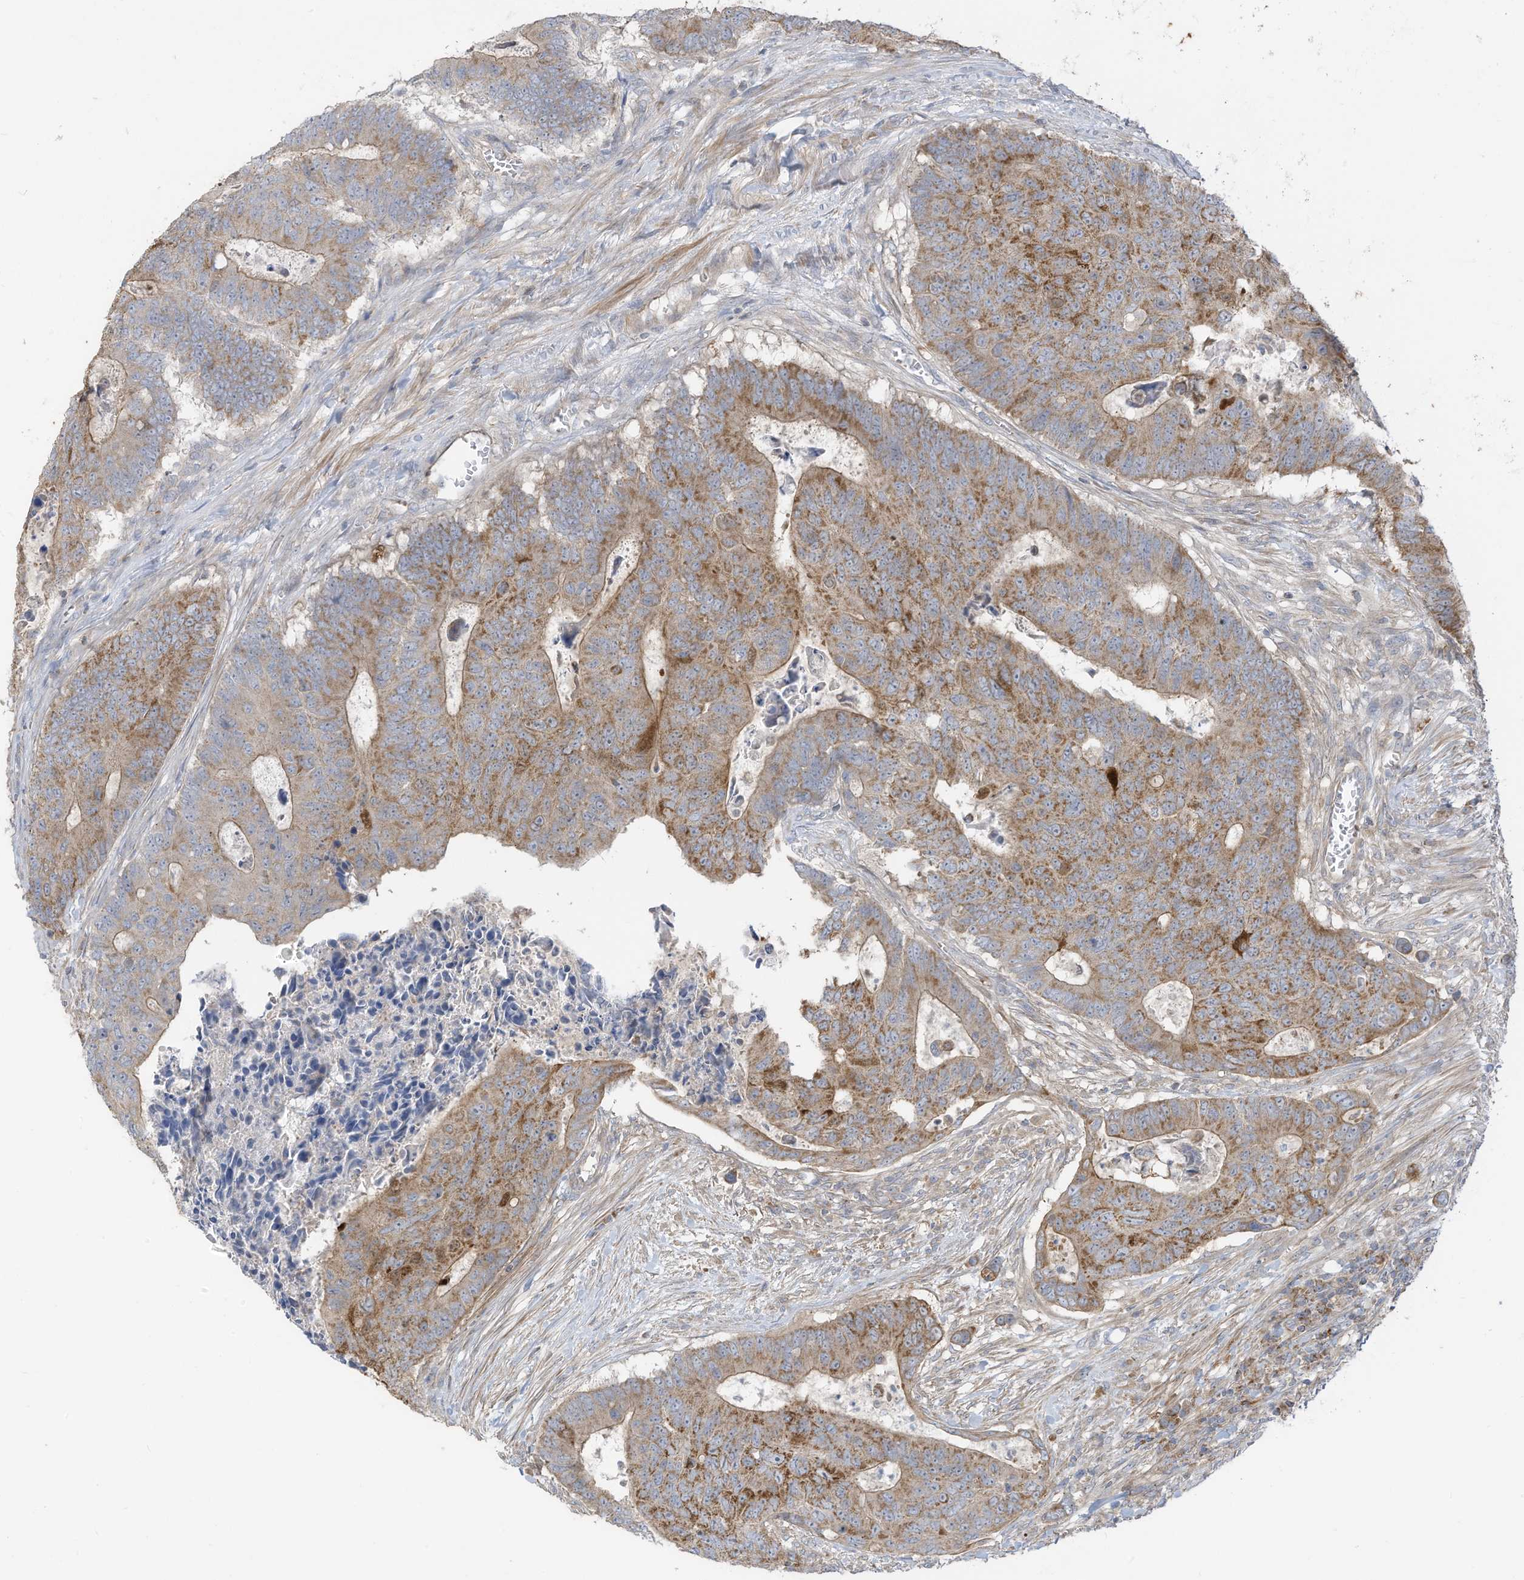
{"staining": {"intensity": "moderate", "quantity": ">75%", "location": "cytoplasmic/membranous"}, "tissue": "colorectal cancer", "cell_type": "Tumor cells", "image_type": "cancer", "snomed": [{"axis": "morphology", "description": "Adenocarcinoma, NOS"}, {"axis": "topography", "description": "Colon"}], "caption": "Protein staining reveals moderate cytoplasmic/membranous staining in about >75% of tumor cells in colorectal adenocarcinoma.", "gene": "GTPBP2", "patient": {"sex": "male", "age": 87}}